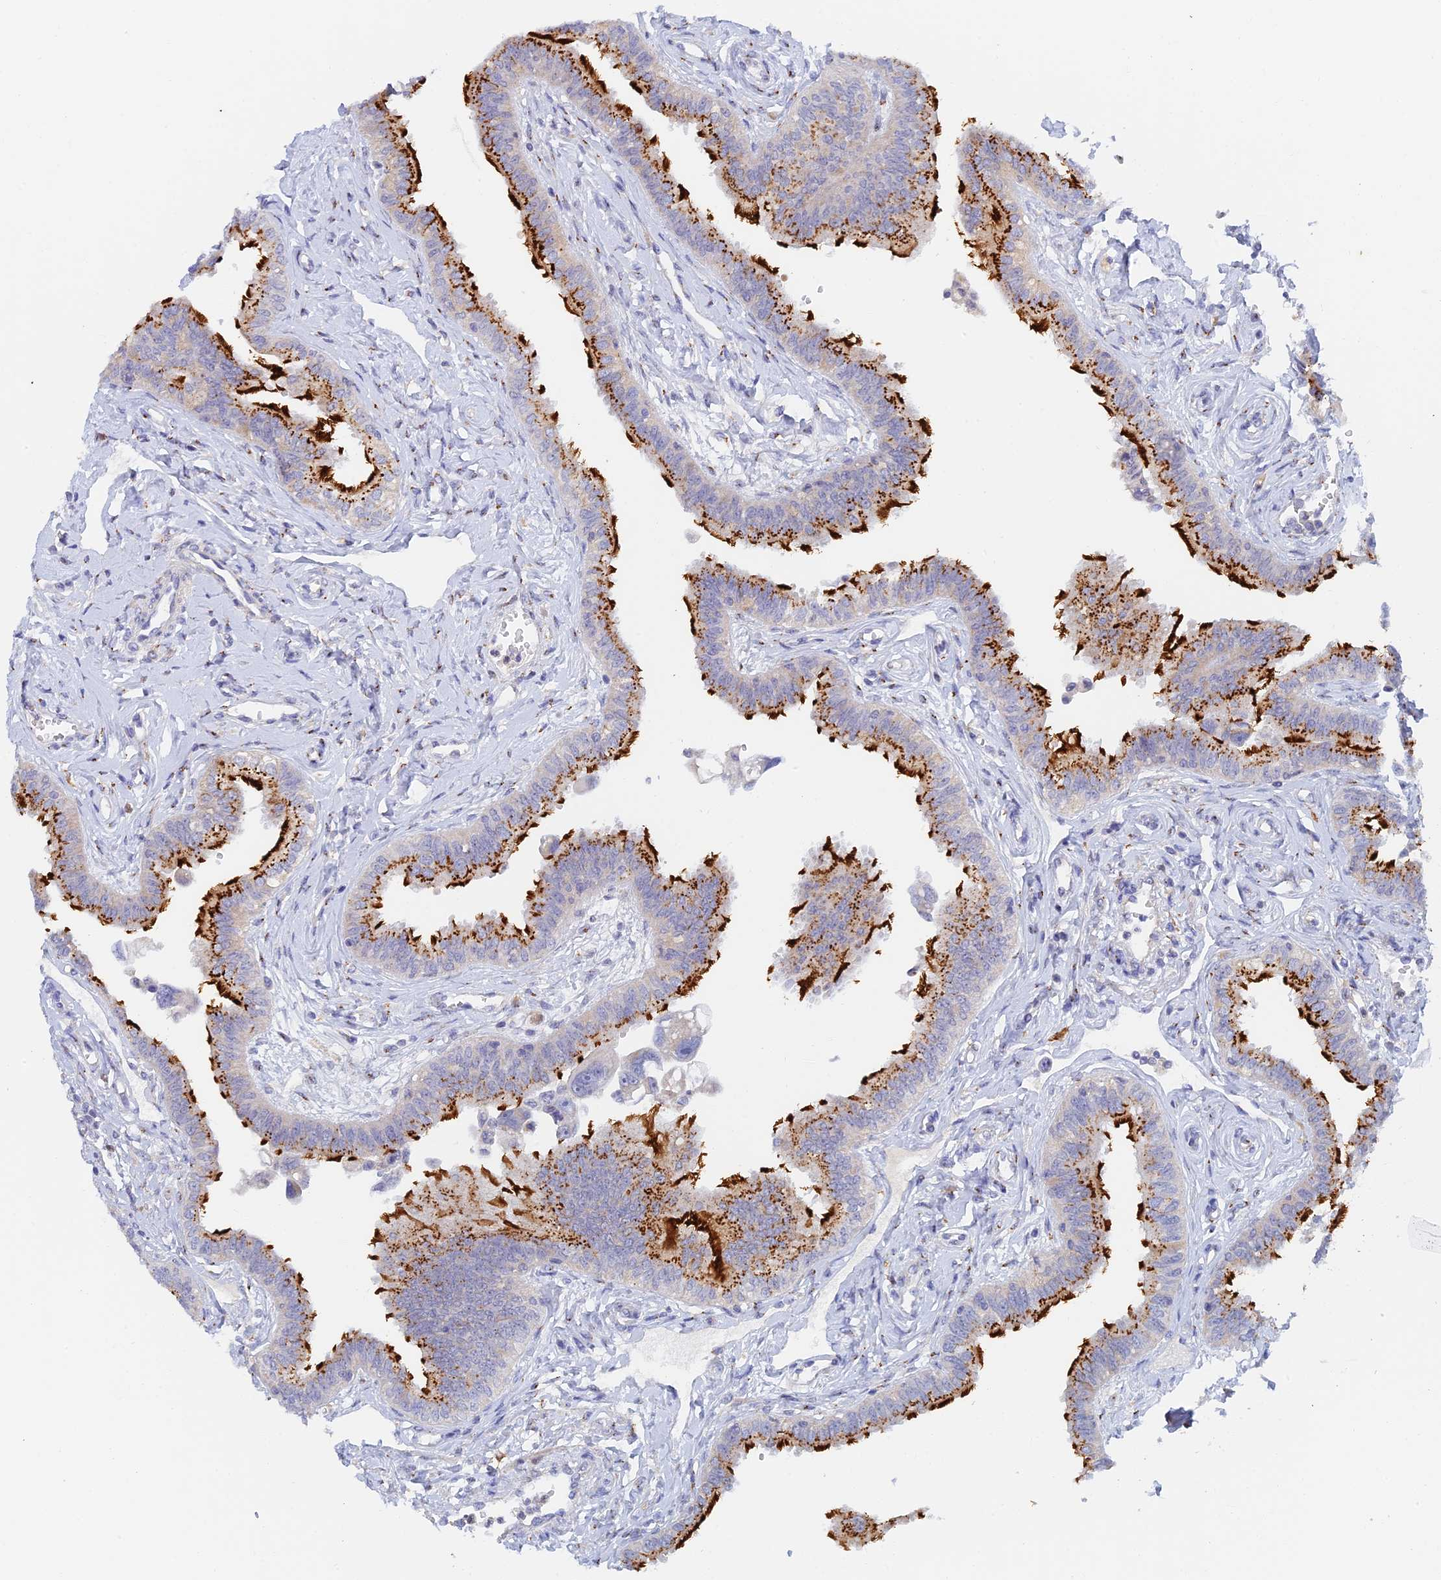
{"staining": {"intensity": "strong", "quantity": "<25%", "location": "cytoplasmic/membranous"}, "tissue": "fallopian tube", "cell_type": "Glandular cells", "image_type": "normal", "snomed": [{"axis": "morphology", "description": "Normal tissue, NOS"}, {"axis": "morphology", "description": "Carcinoma, NOS"}, {"axis": "topography", "description": "Fallopian tube"}, {"axis": "topography", "description": "Ovary"}], "caption": "Protein expression analysis of unremarkable human fallopian tube reveals strong cytoplasmic/membranous positivity in about <25% of glandular cells. Nuclei are stained in blue.", "gene": "SLC24A3", "patient": {"sex": "female", "age": 59}}